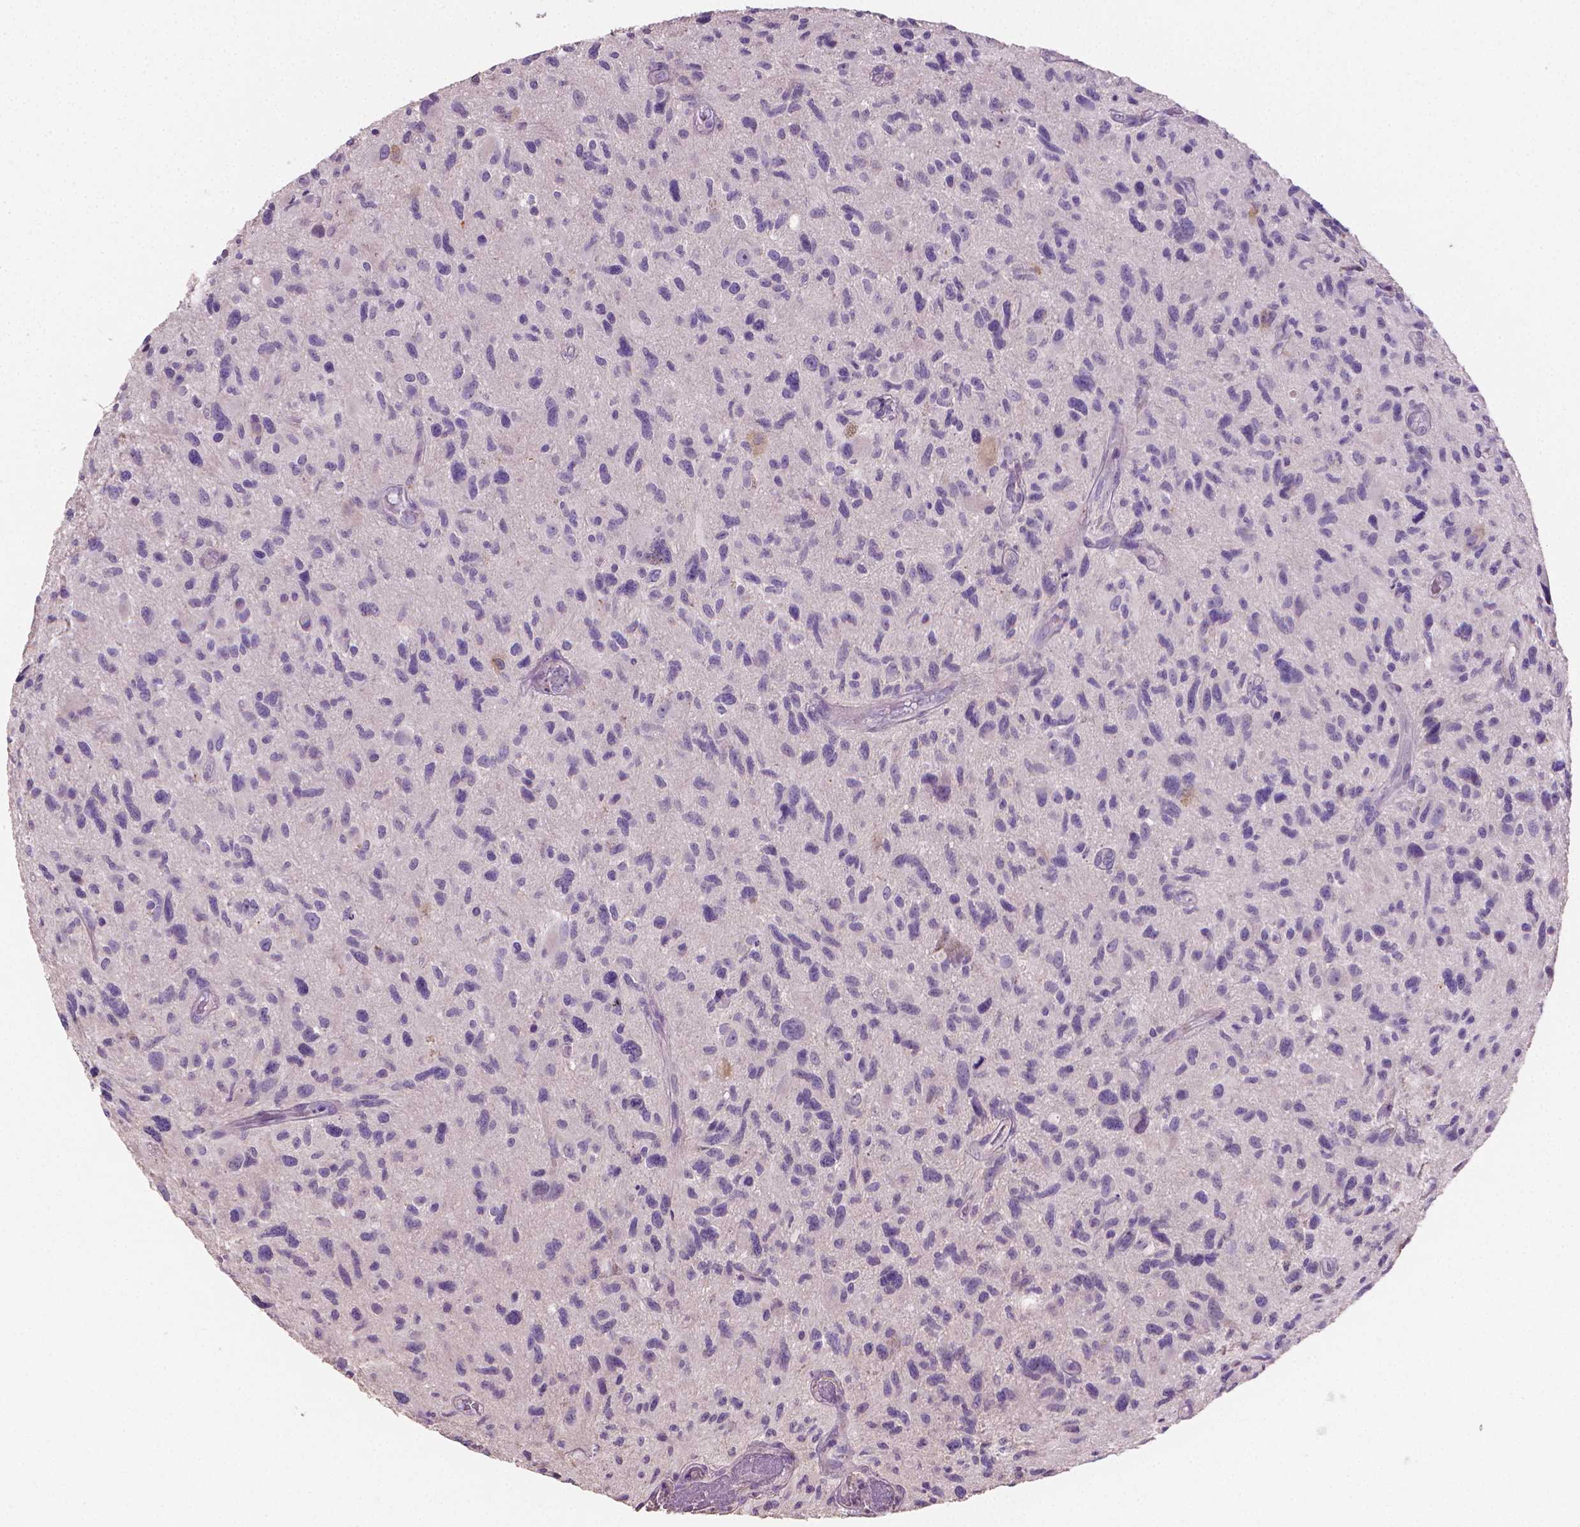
{"staining": {"intensity": "negative", "quantity": "none", "location": "none"}, "tissue": "glioma", "cell_type": "Tumor cells", "image_type": "cancer", "snomed": [{"axis": "morphology", "description": "Glioma, malignant, NOS"}, {"axis": "morphology", "description": "Glioma, malignant, High grade"}, {"axis": "topography", "description": "Brain"}], "caption": "Tumor cells are negative for brown protein staining in glioma.", "gene": "CATIP", "patient": {"sex": "female", "age": 71}}